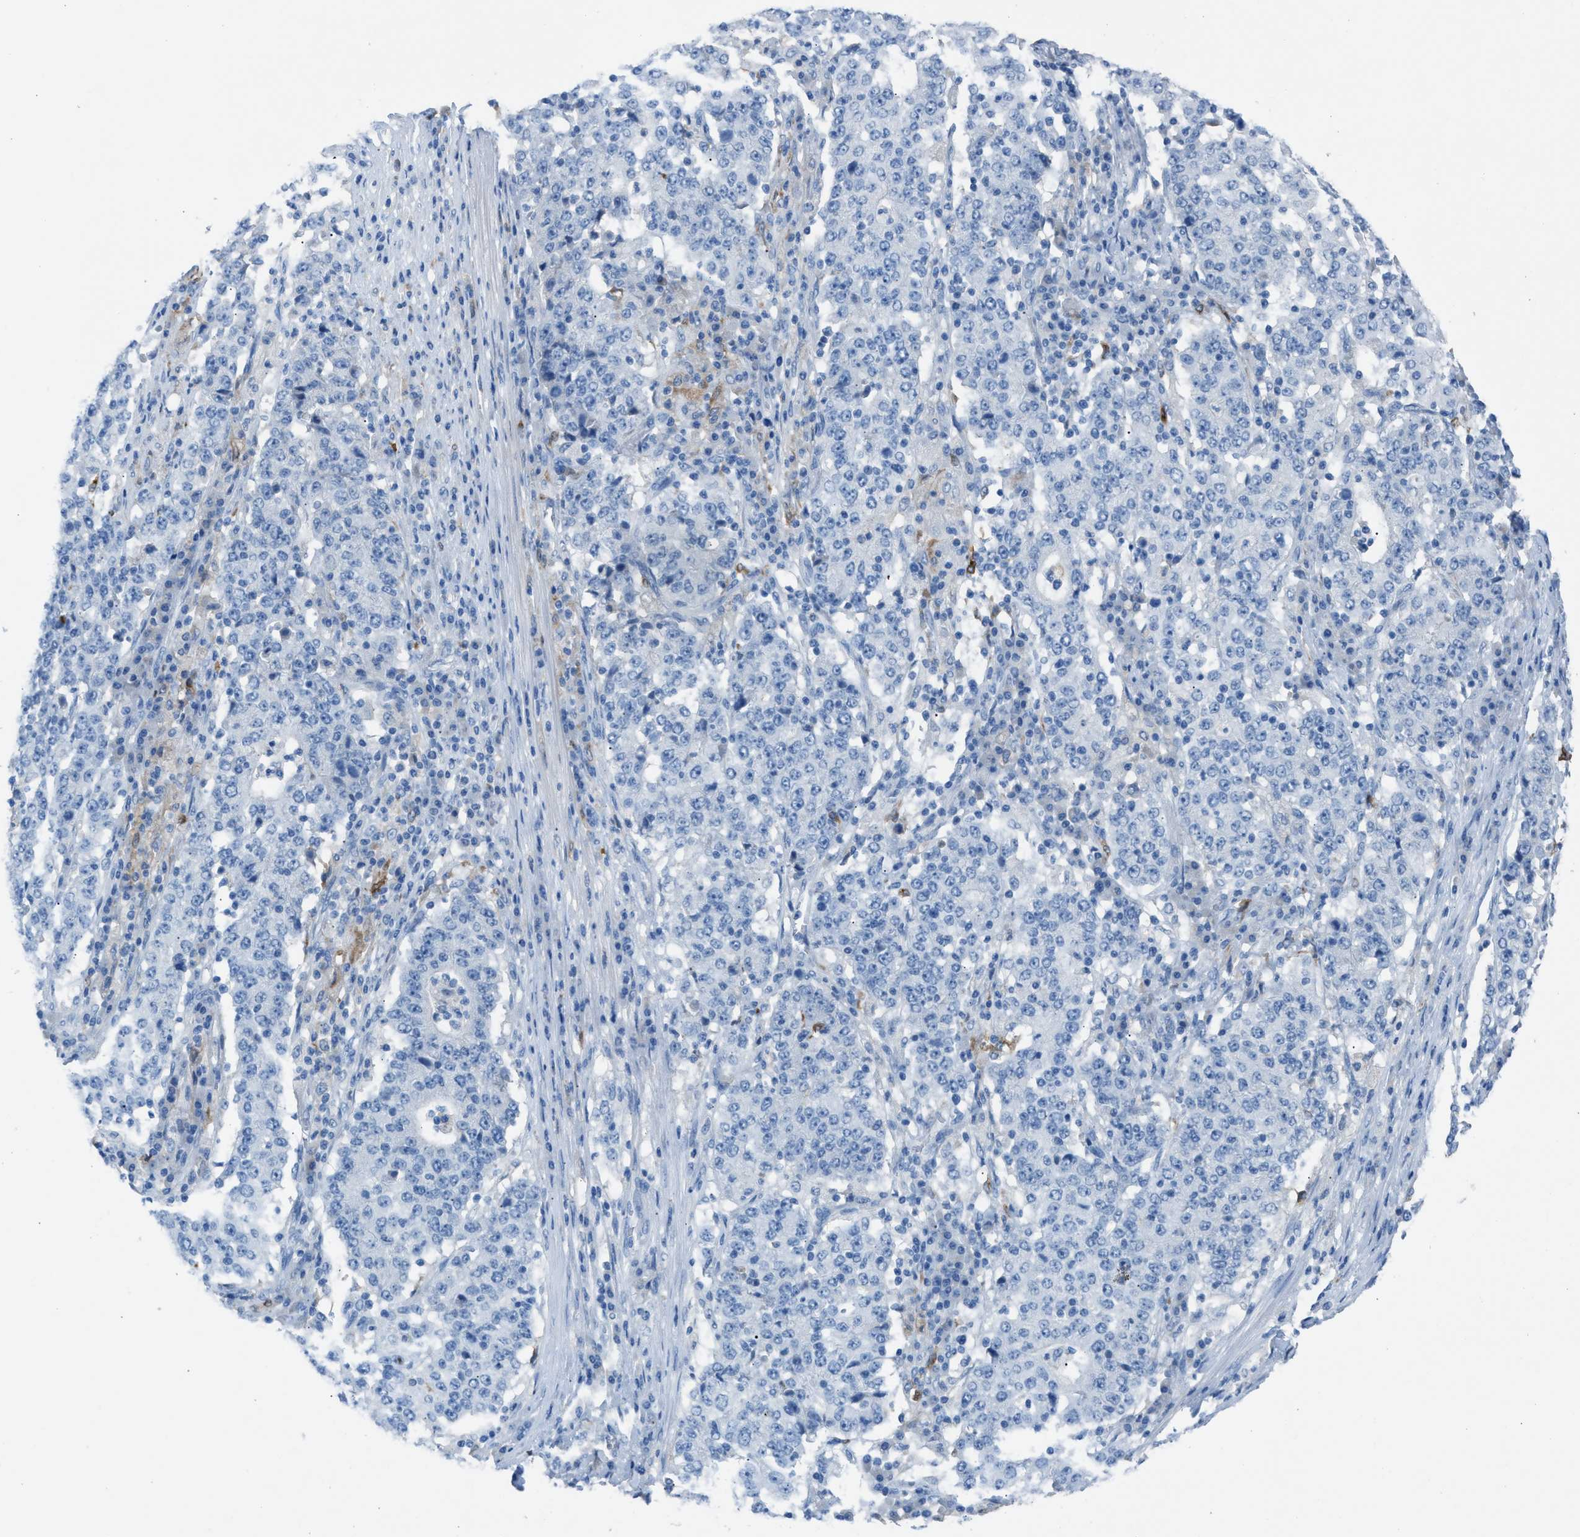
{"staining": {"intensity": "negative", "quantity": "none", "location": "none"}, "tissue": "stomach cancer", "cell_type": "Tumor cells", "image_type": "cancer", "snomed": [{"axis": "morphology", "description": "Adenocarcinoma, NOS"}, {"axis": "topography", "description": "Stomach"}], "caption": "DAB immunohistochemical staining of stomach cancer (adenocarcinoma) shows no significant staining in tumor cells.", "gene": "CLEC10A", "patient": {"sex": "male", "age": 59}}